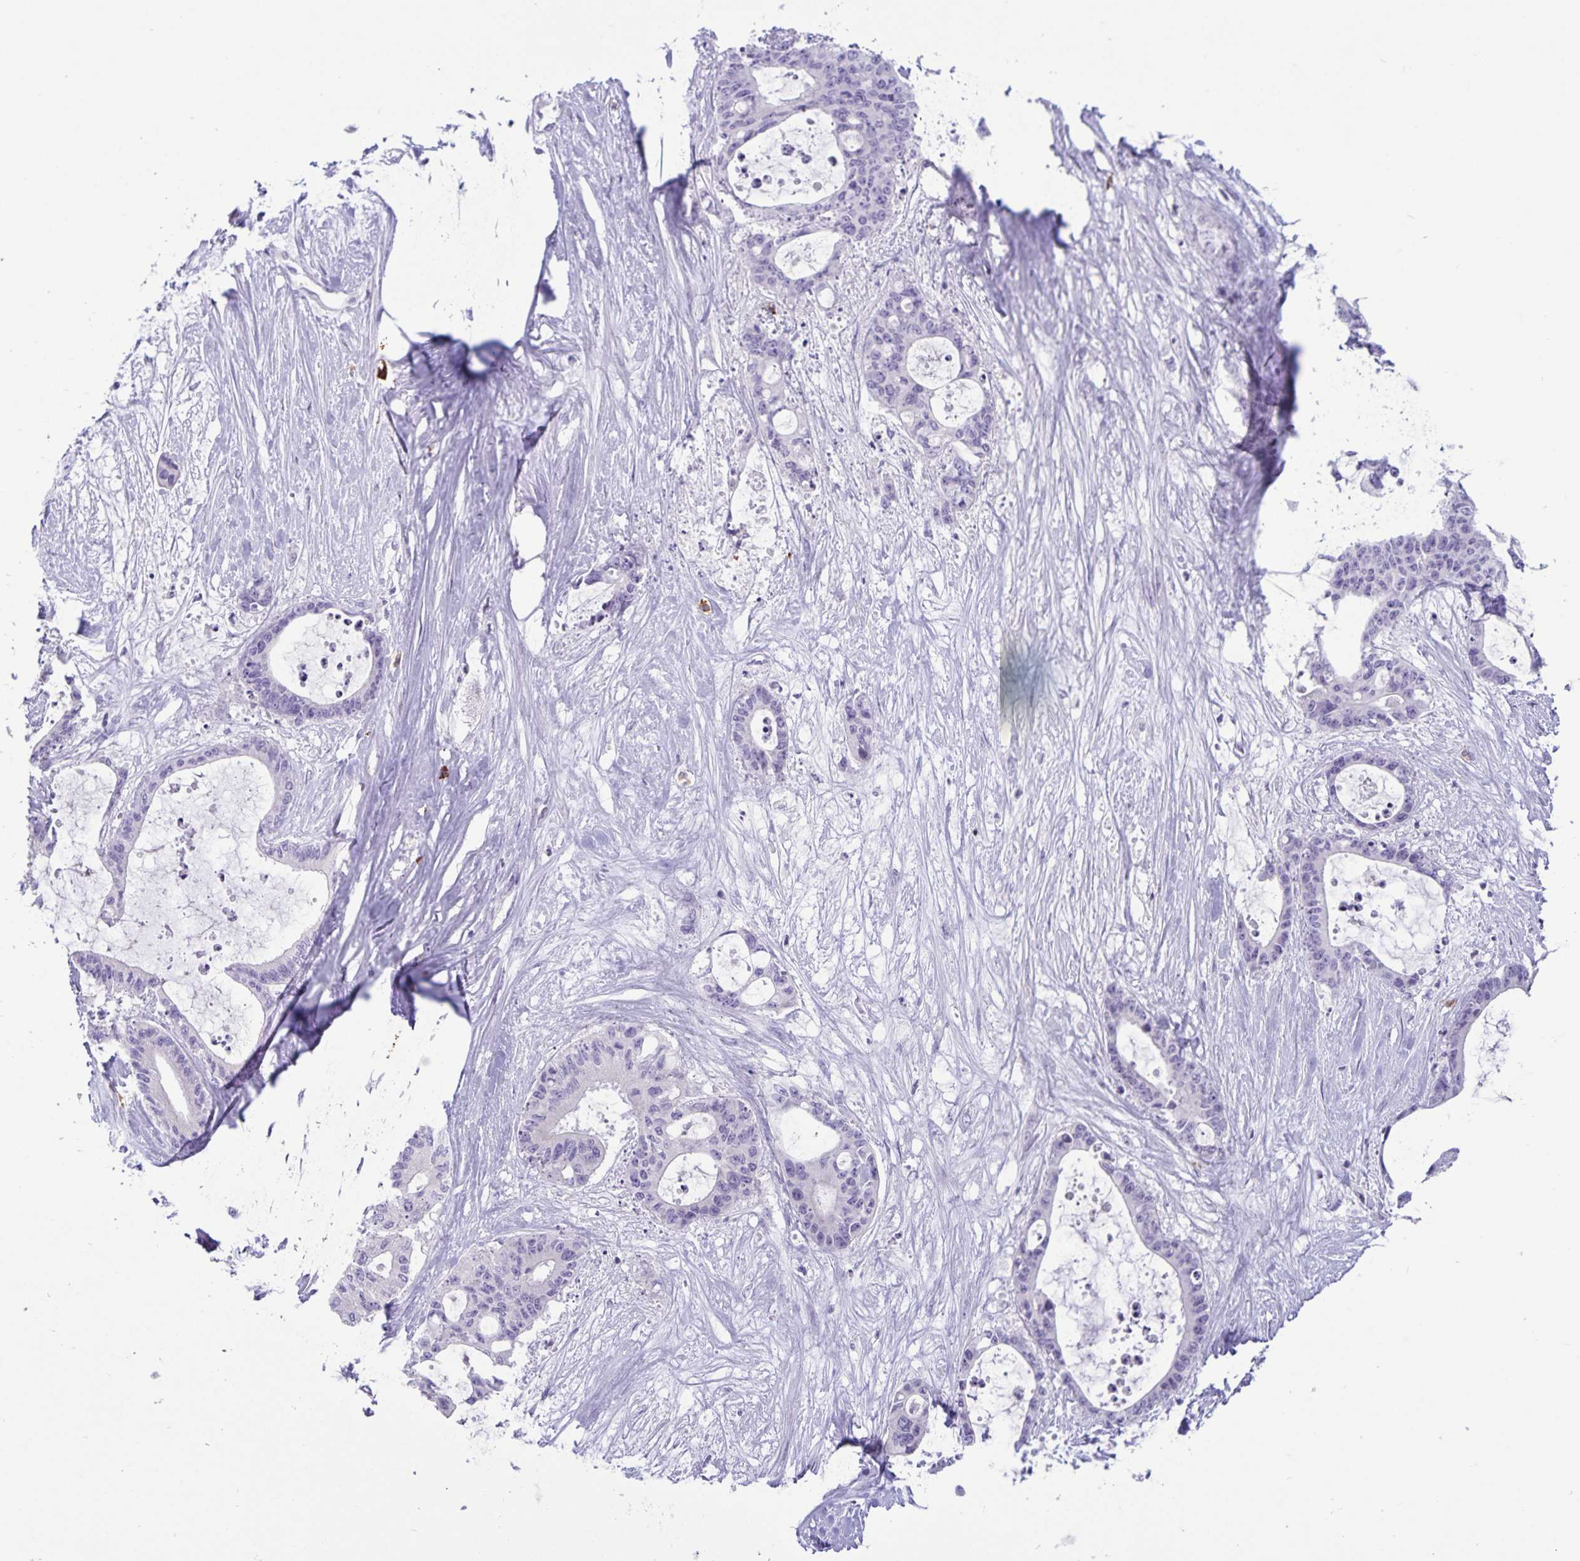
{"staining": {"intensity": "negative", "quantity": "none", "location": "none"}, "tissue": "liver cancer", "cell_type": "Tumor cells", "image_type": "cancer", "snomed": [{"axis": "morphology", "description": "Normal tissue, NOS"}, {"axis": "morphology", "description": "Cholangiocarcinoma"}, {"axis": "topography", "description": "Liver"}, {"axis": "topography", "description": "Peripheral nerve tissue"}], "caption": "The photomicrograph shows no staining of tumor cells in liver cancer (cholangiocarcinoma).", "gene": "IBTK", "patient": {"sex": "female", "age": 73}}